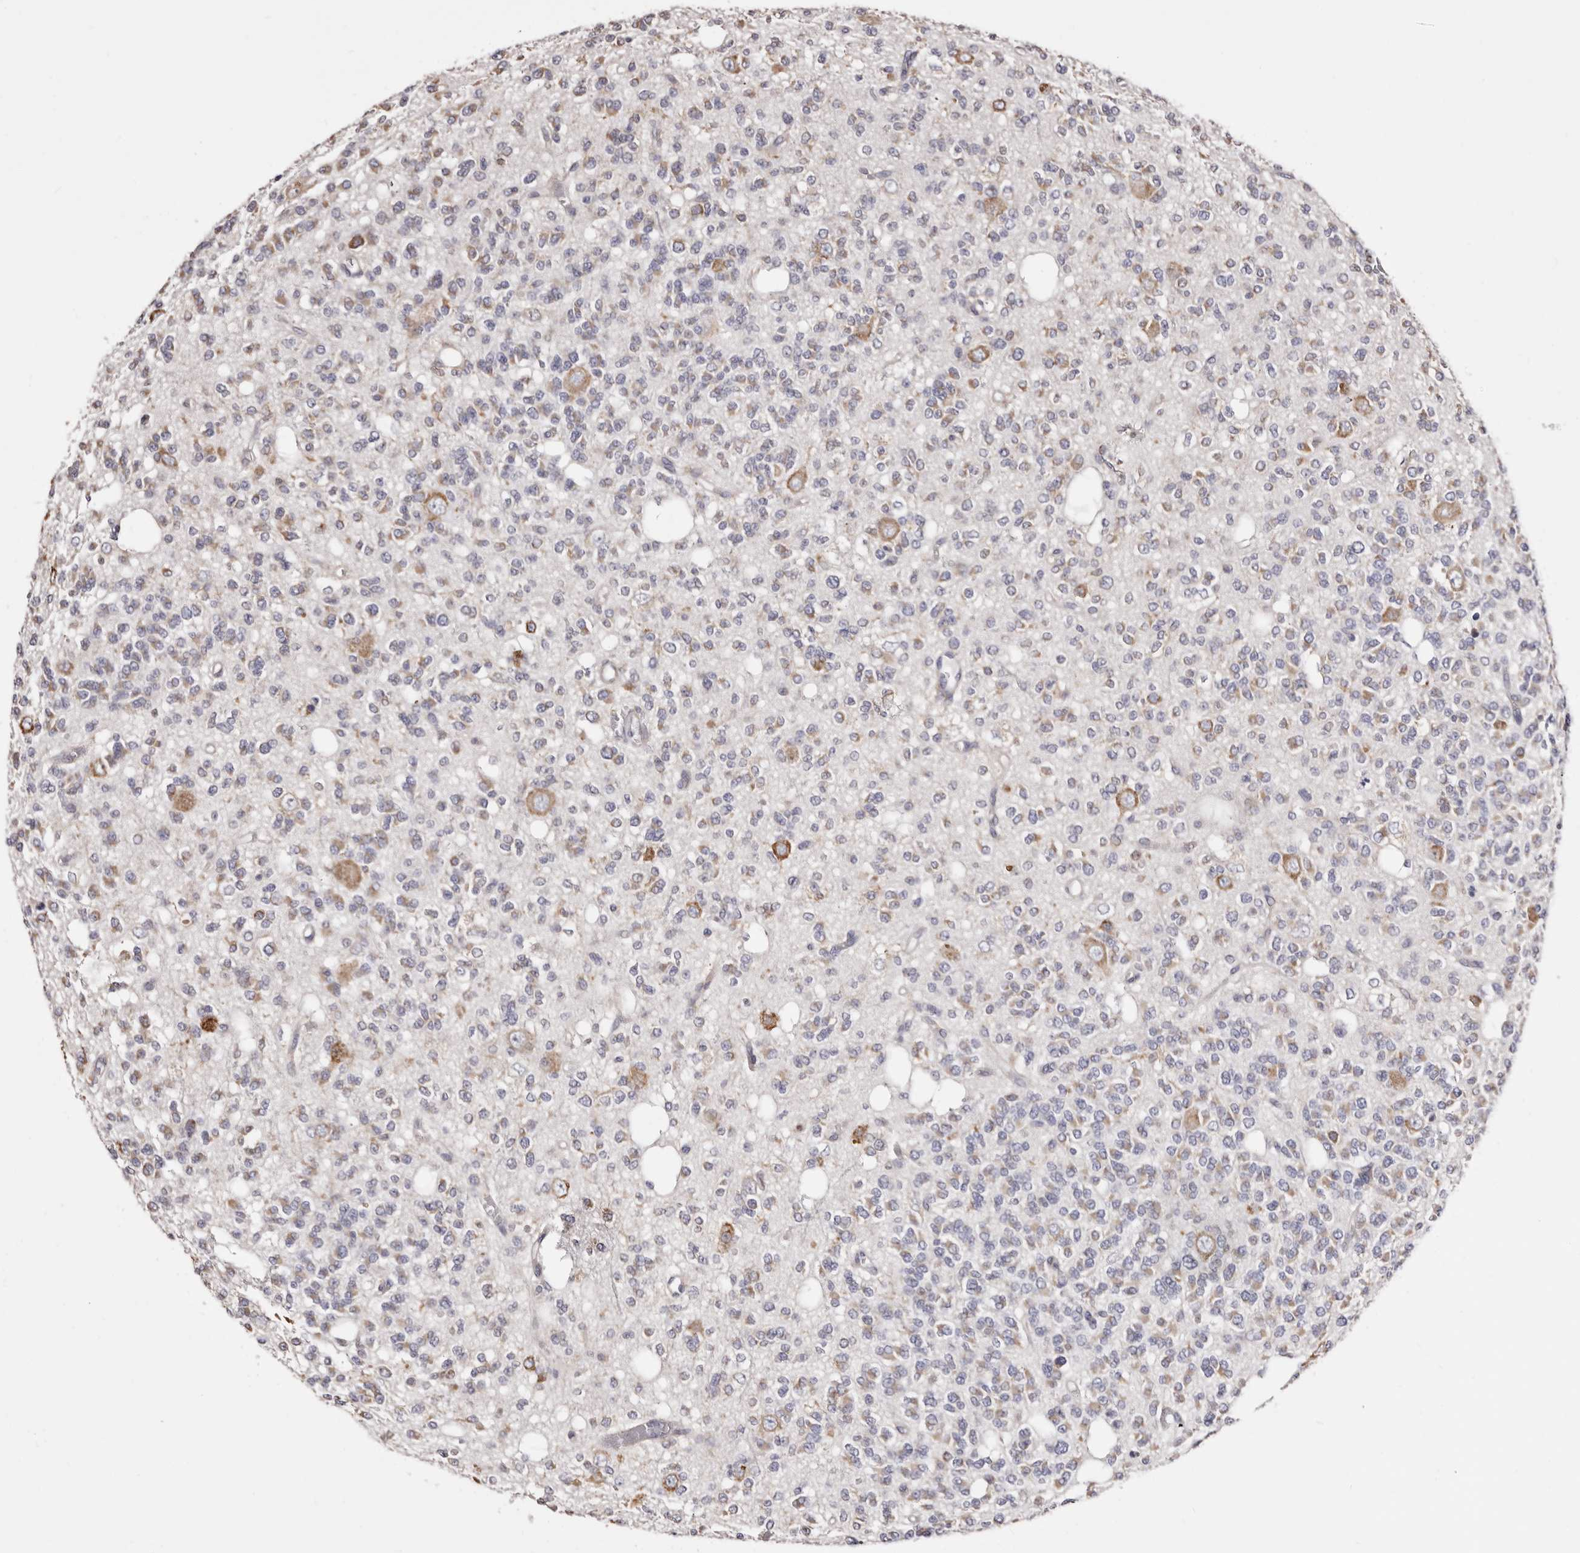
{"staining": {"intensity": "moderate", "quantity": "<25%", "location": "cytoplasmic/membranous"}, "tissue": "glioma", "cell_type": "Tumor cells", "image_type": "cancer", "snomed": [{"axis": "morphology", "description": "Glioma, malignant, Low grade"}, {"axis": "topography", "description": "Brain"}], "caption": "Malignant glioma (low-grade) stained with DAB immunohistochemistry reveals low levels of moderate cytoplasmic/membranous staining in about <25% of tumor cells.", "gene": "ACBD6", "patient": {"sex": "male", "age": 38}}